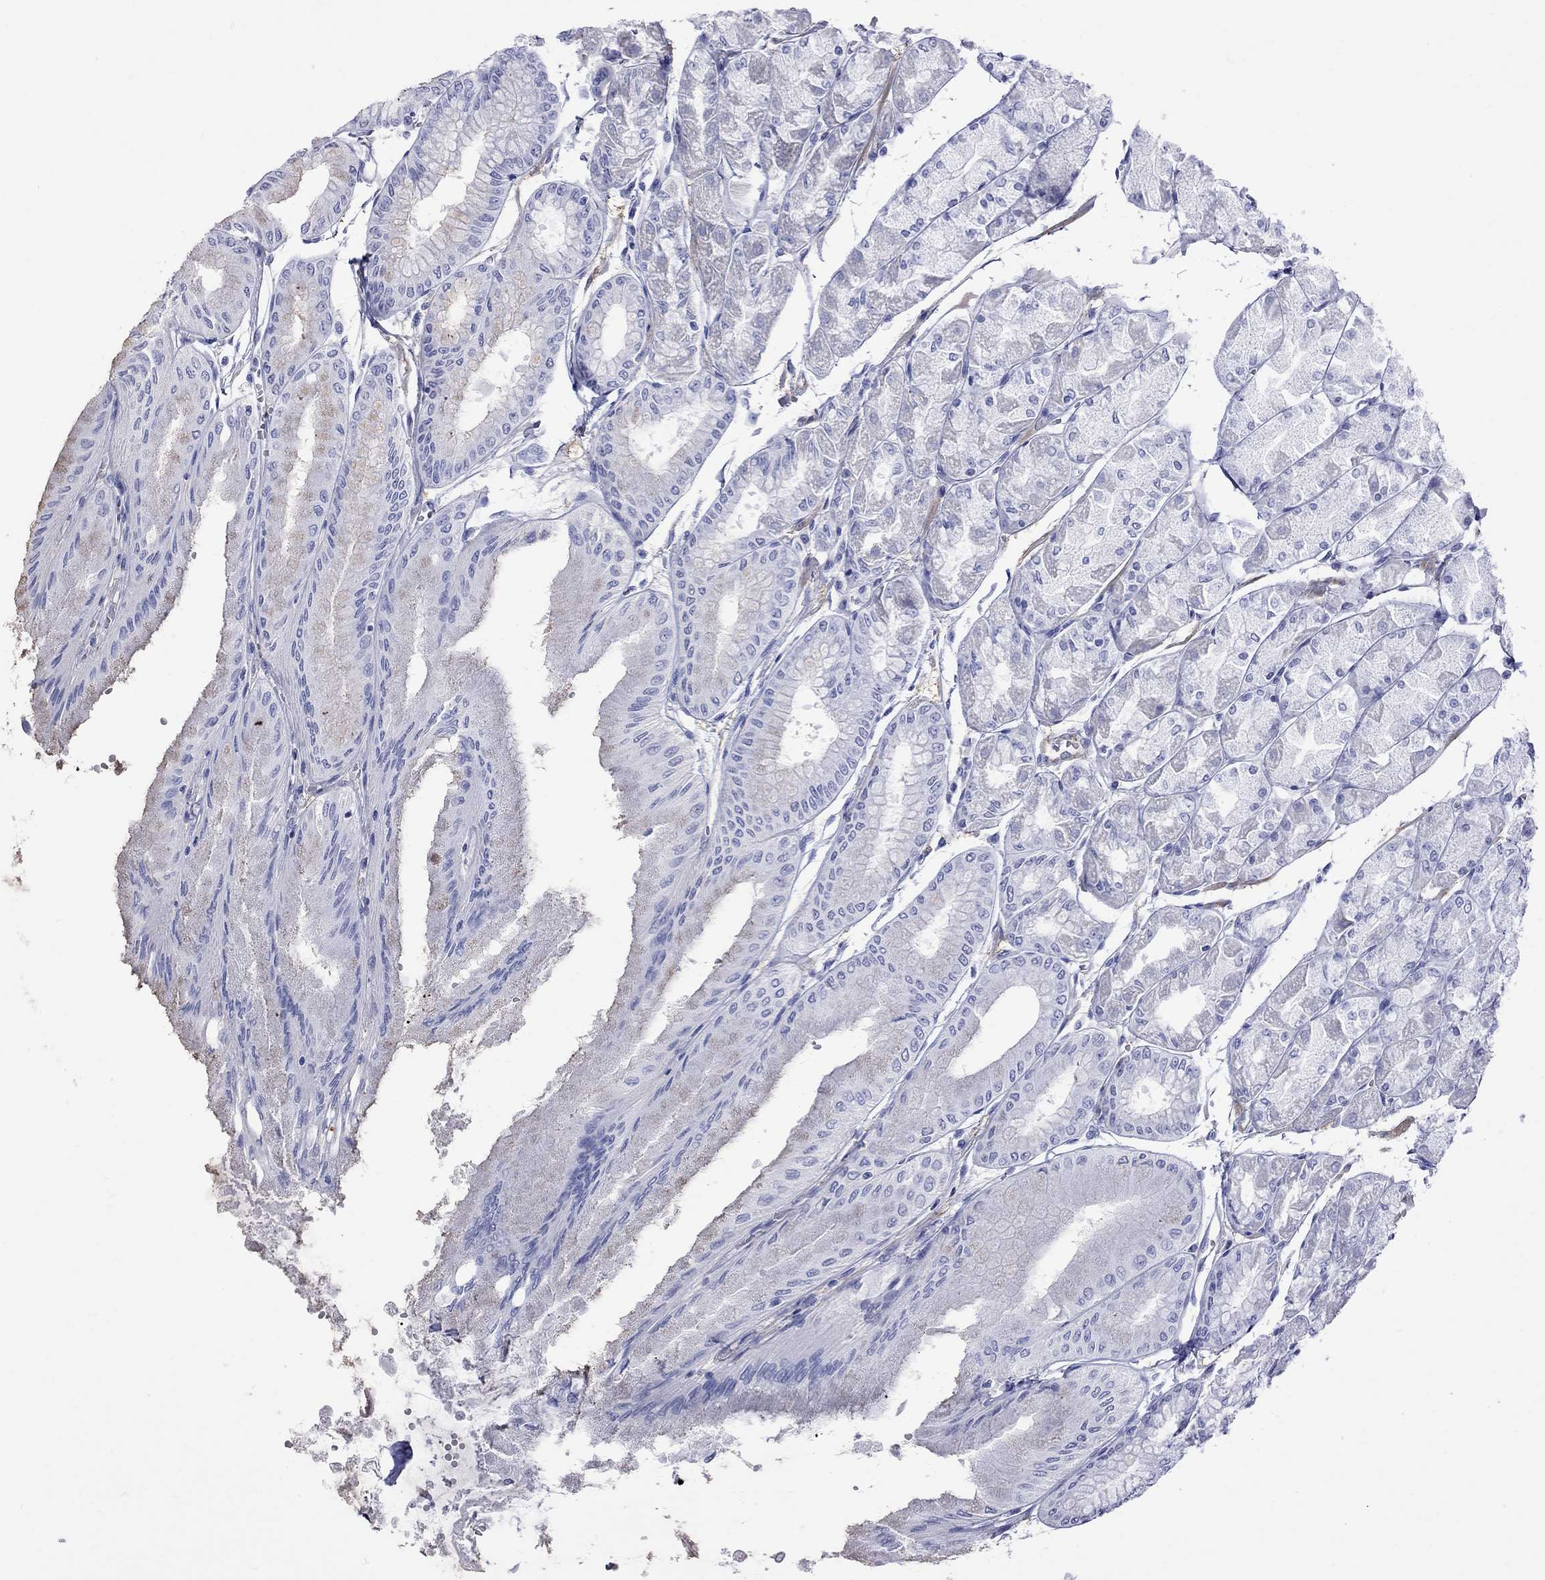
{"staining": {"intensity": "negative", "quantity": "none", "location": "none"}, "tissue": "stomach", "cell_type": "Glandular cells", "image_type": "normal", "snomed": [{"axis": "morphology", "description": "Normal tissue, NOS"}, {"axis": "topography", "description": "Stomach, upper"}], "caption": "DAB (3,3'-diaminobenzidine) immunohistochemical staining of unremarkable human stomach exhibits no significant expression in glandular cells.", "gene": "S100A3", "patient": {"sex": "male", "age": 60}}